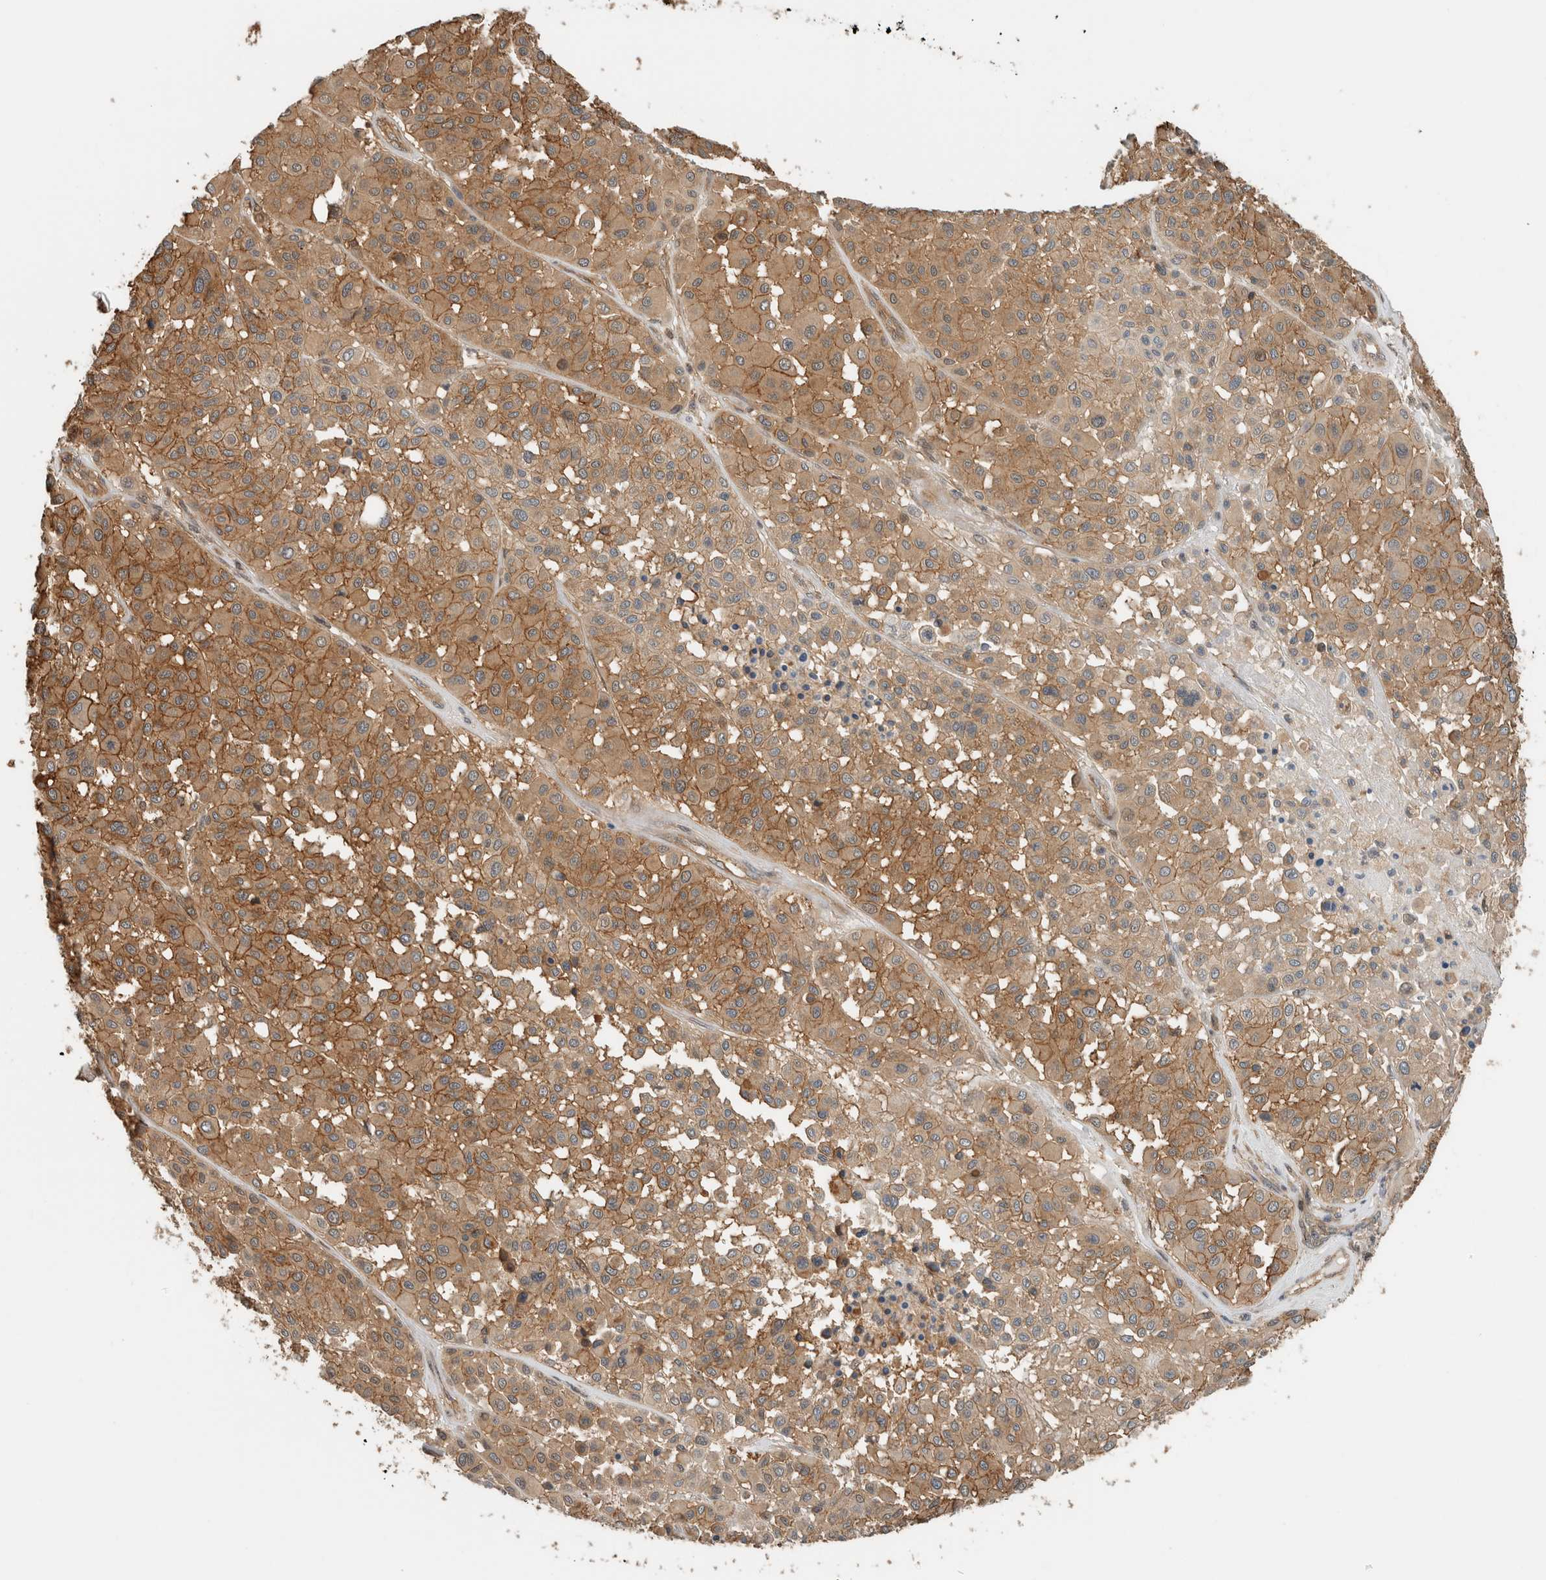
{"staining": {"intensity": "moderate", "quantity": ">75%", "location": "cytoplasmic/membranous"}, "tissue": "melanoma", "cell_type": "Tumor cells", "image_type": "cancer", "snomed": [{"axis": "morphology", "description": "Malignant melanoma, Metastatic site"}, {"axis": "topography", "description": "Soft tissue"}], "caption": "Brown immunohistochemical staining in melanoma reveals moderate cytoplasmic/membranous staining in about >75% of tumor cells. (DAB IHC with brightfield microscopy, high magnification).", "gene": "PFDN4", "patient": {"sex": "male", "age": 41}}